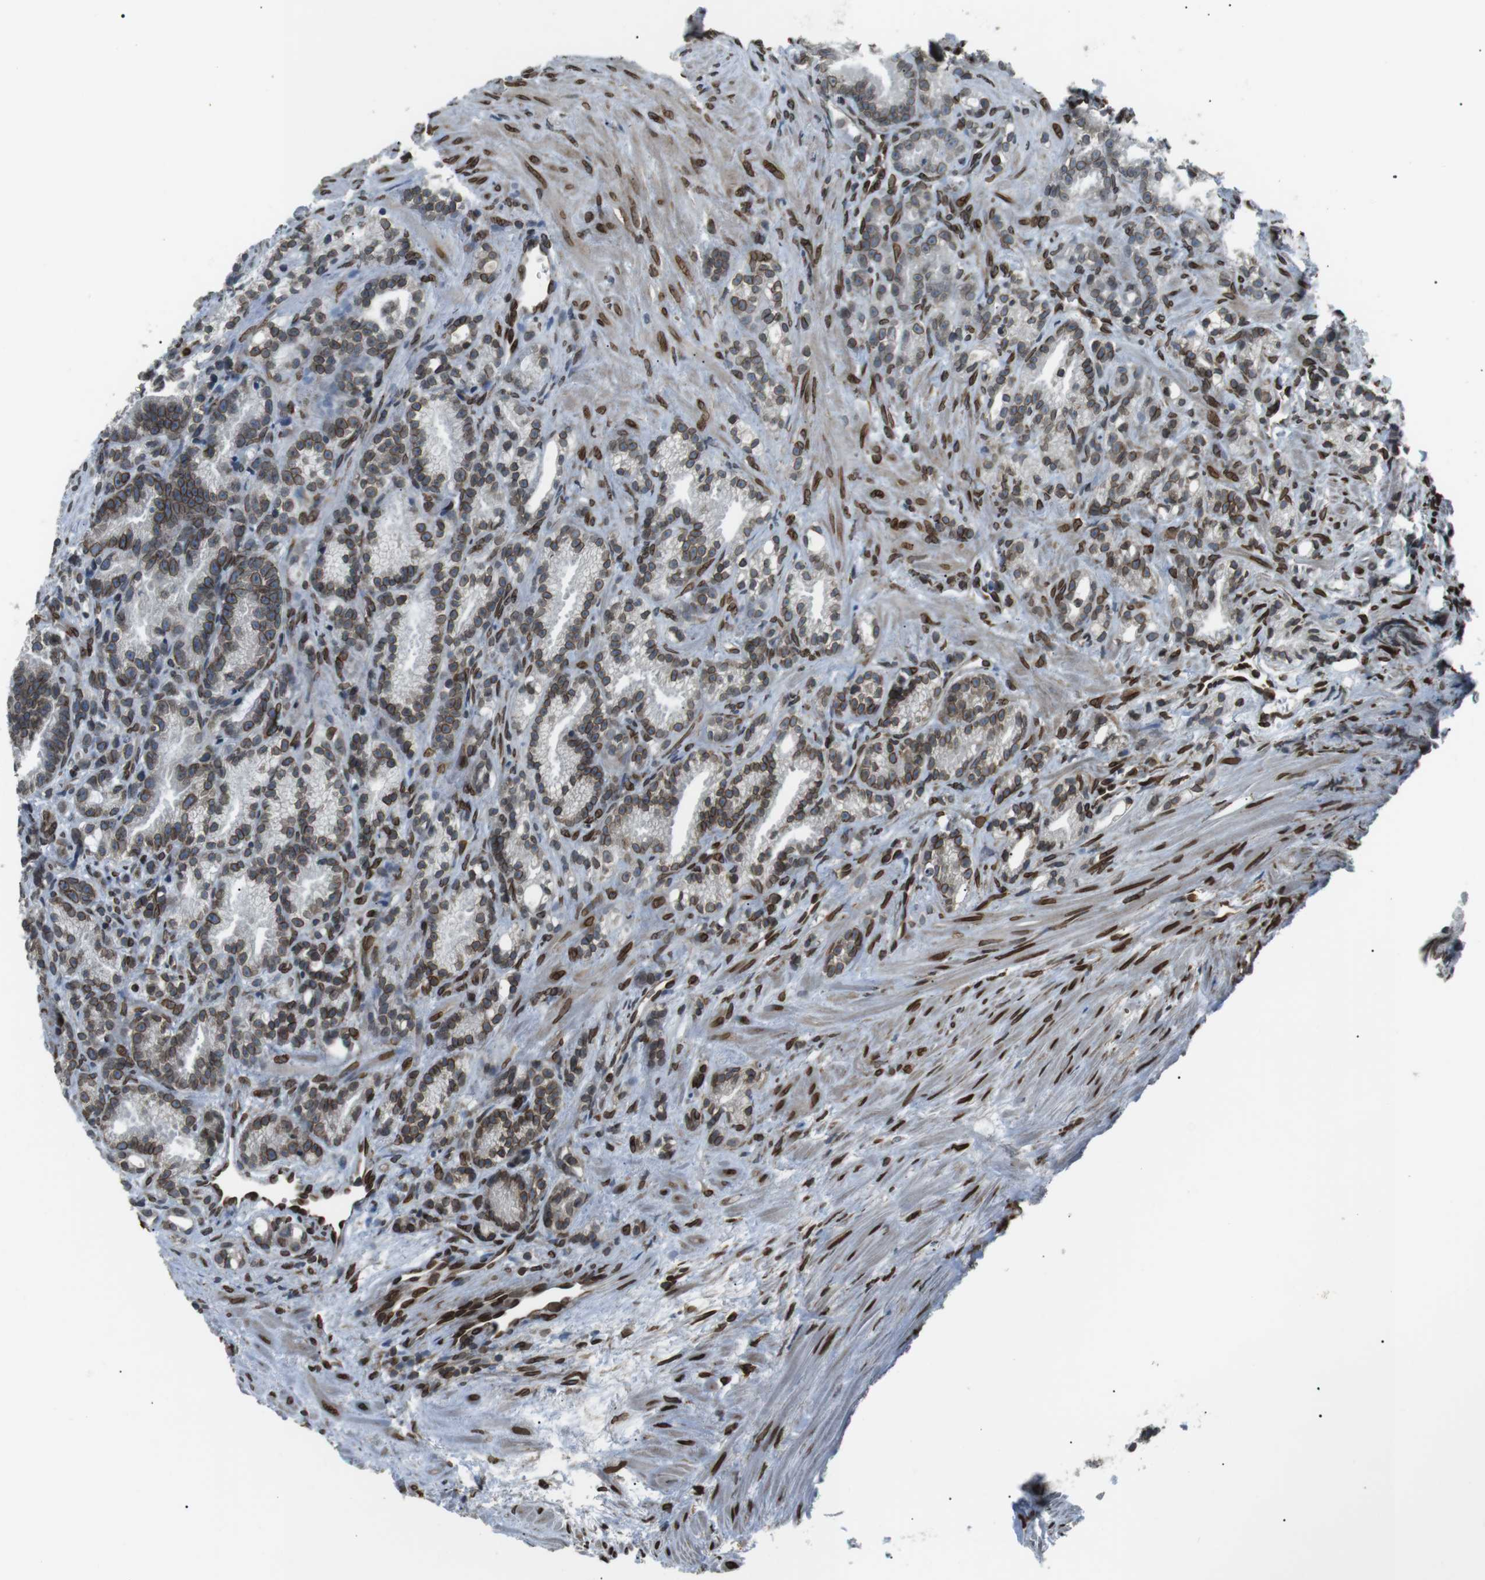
{"staining": {"intensity": "moderate", "quantity": ">75%", "location": "cytoplasmic/membranous,nuclear"}, "tissue": "prostate cancer", "cell_type": "Tumor cells", "image_type": "cancer", "snomed": [{"axis": "morphology", "description": "Adenocarcinoma, Low grade"}, {"axis": "topography", "description": "Prostate"}], "caption": "A brown stain shows moderate cytoplasmic/membranous and nuclear expression of a protein in adenocarcinoma (low-grade) (prostate) tumor cells.", "gene": "TMX4", "patient": {"sex": "male", "age": 89}}